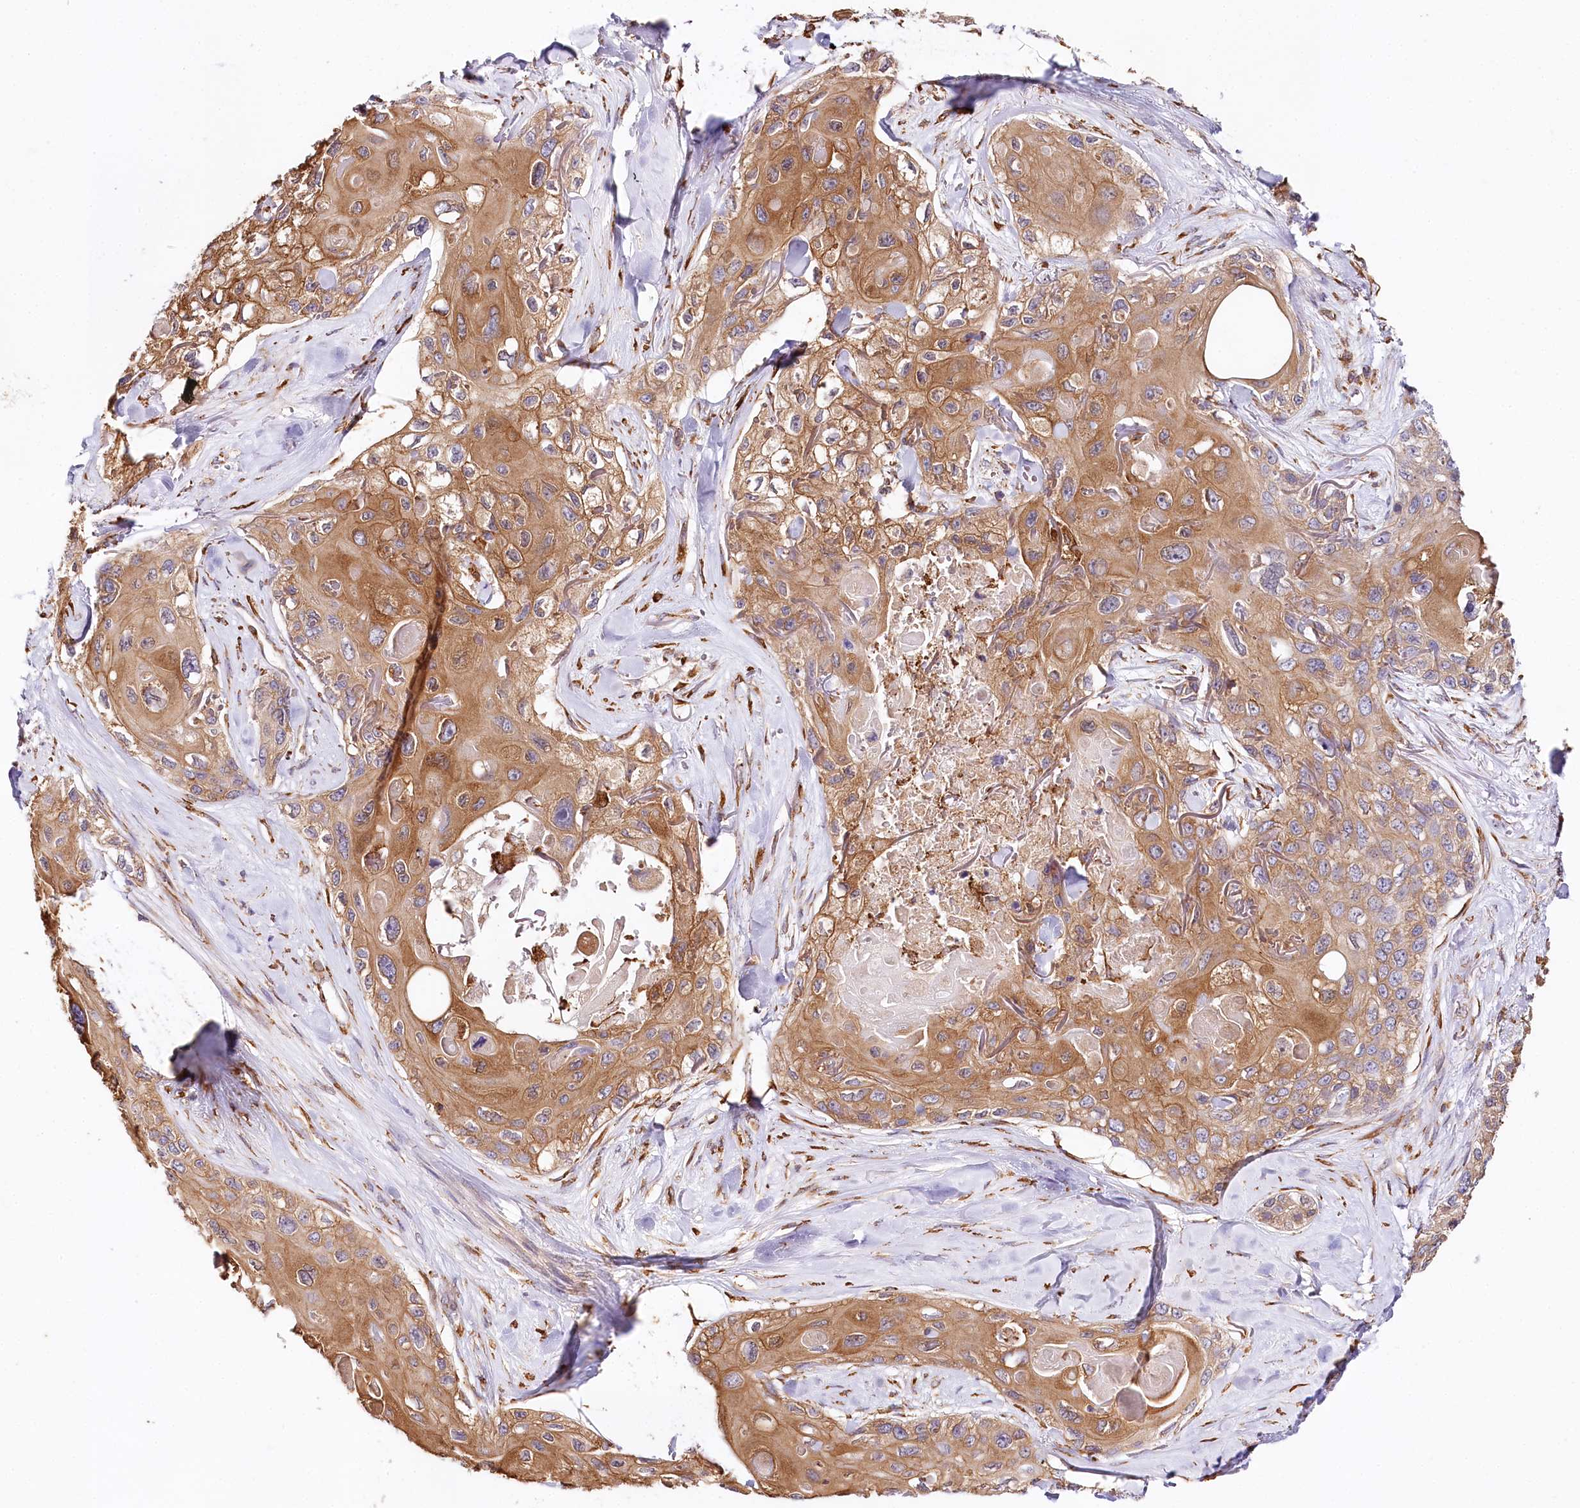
{"staining": {"intensity": "strong", "quantity": ">75%", "location": "cytoplasmic/membranous"}, "tissue": "skin cancer", "cell_type": "Tumor cells", "image_type": "cancer", "snomed": [{"axis": "morphology", "description": "Normal tissue, NOS"}, {"axis": "morphology", "description": "Squamous cell carcinoma, NOS"}, {"axis": "topography", "description": "Skin"}], "caption": "A high amount of strong cytoplasmic/membranous staining is appreciated in approximately >75% of tumor cells in skin squamous cell carcinoma tissue. The protein is stained brown, and the nuclei are stained in blue (DAB (3,3'-diaminobenzidine) IHC with brightfield microscopy, high magnification).", "gene": "VEGFA", "patient": {"sex": "male", "age": 72}}